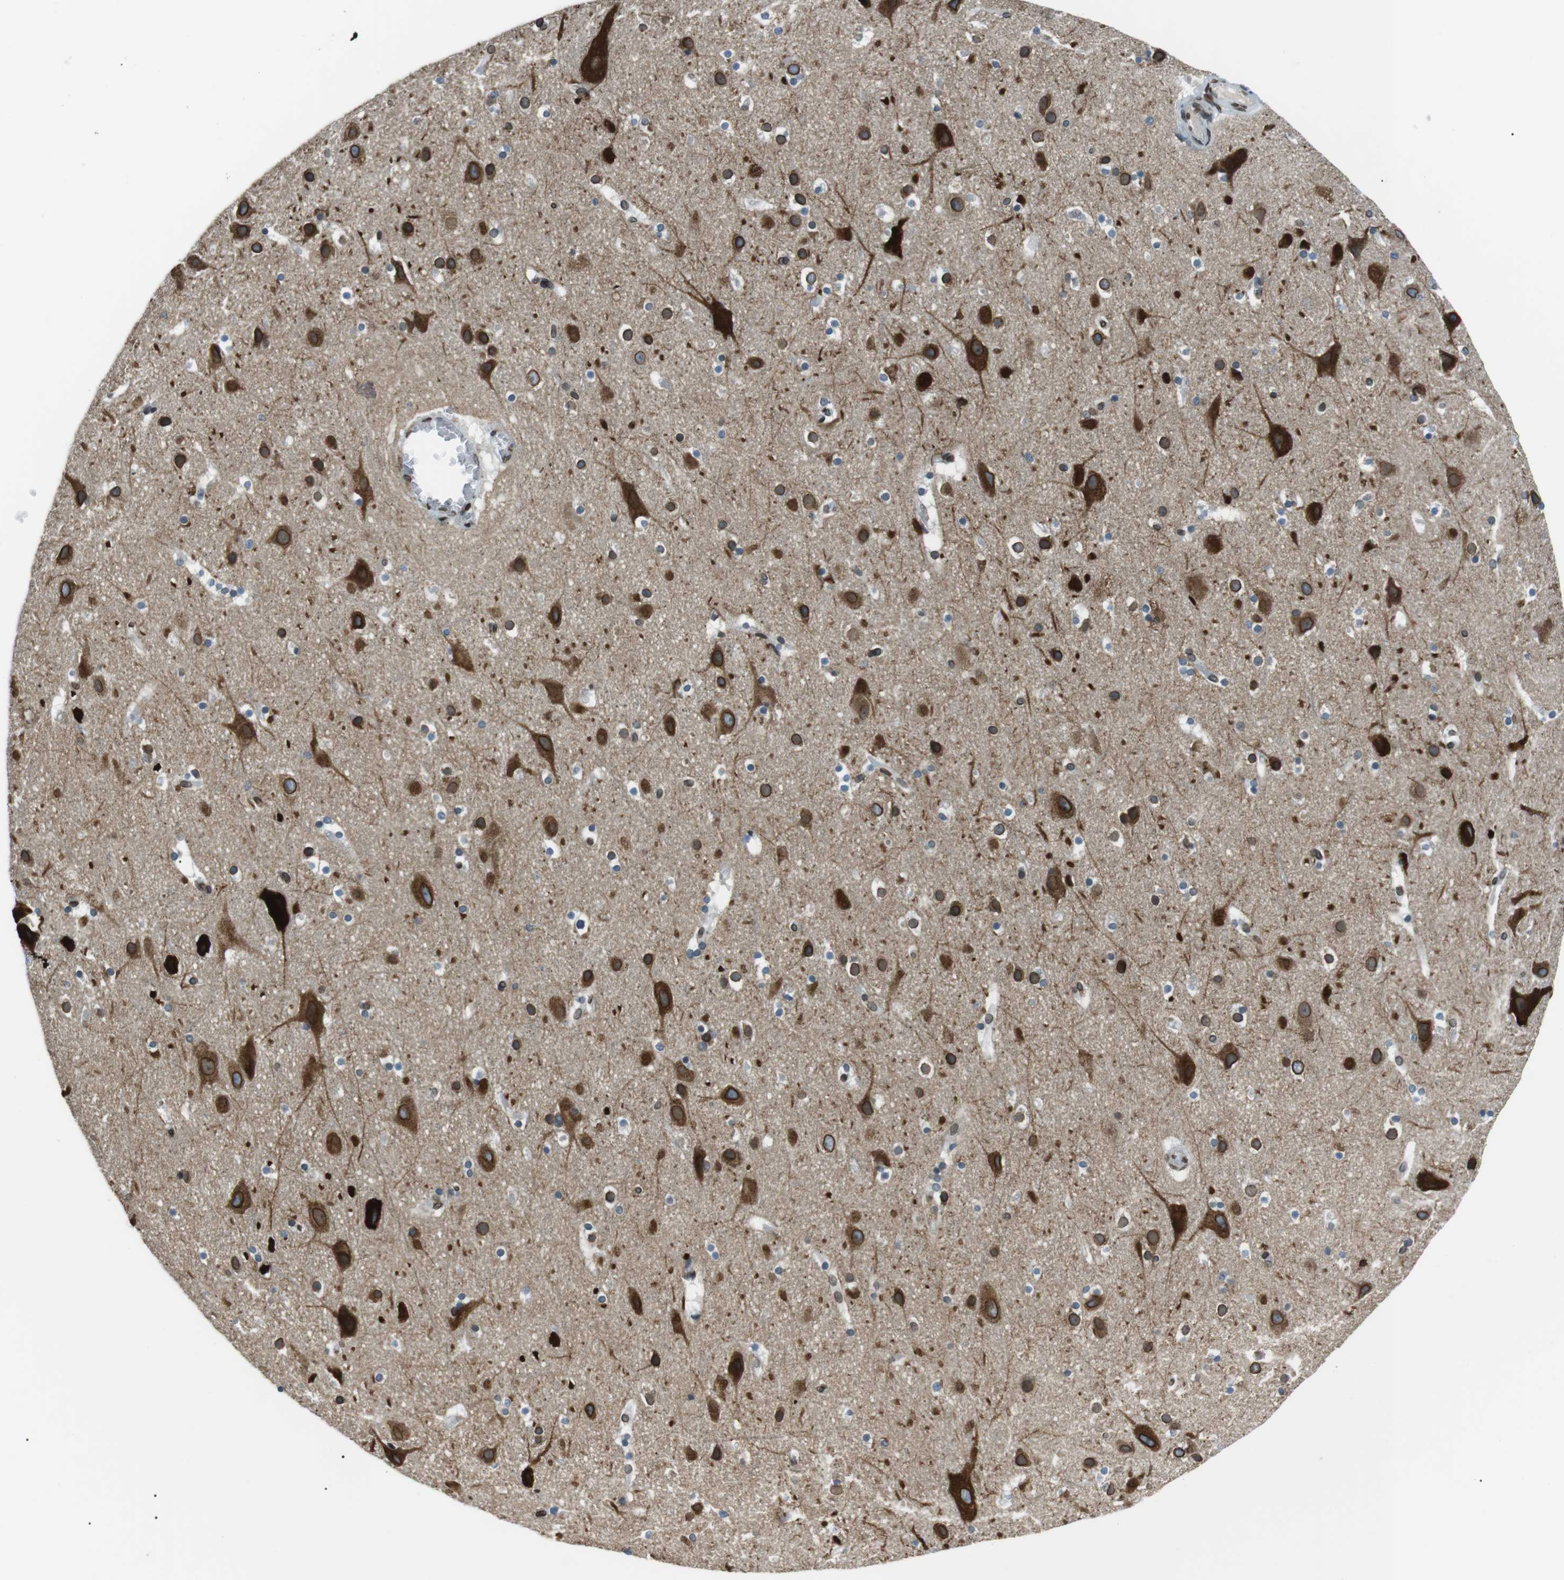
{"staining": {"intensity": "negative", "quantity": "none", "location": "none"}, "tissue": "cerebral cortex", "cell_type": "Endothelial cells", "image_type": "normal", "snomed": [{"axis": "morphology", "description": "Normal tissue, NOS"}, {"axis": "topography", "description": "Cerebral cortex"}], "caption": "This is an IHC histopathology image of normal cerebral cortex. There is no positivity in endothelial cells.", "gene": "TMX4", "patient": {"sex": "male", "age": 45}}